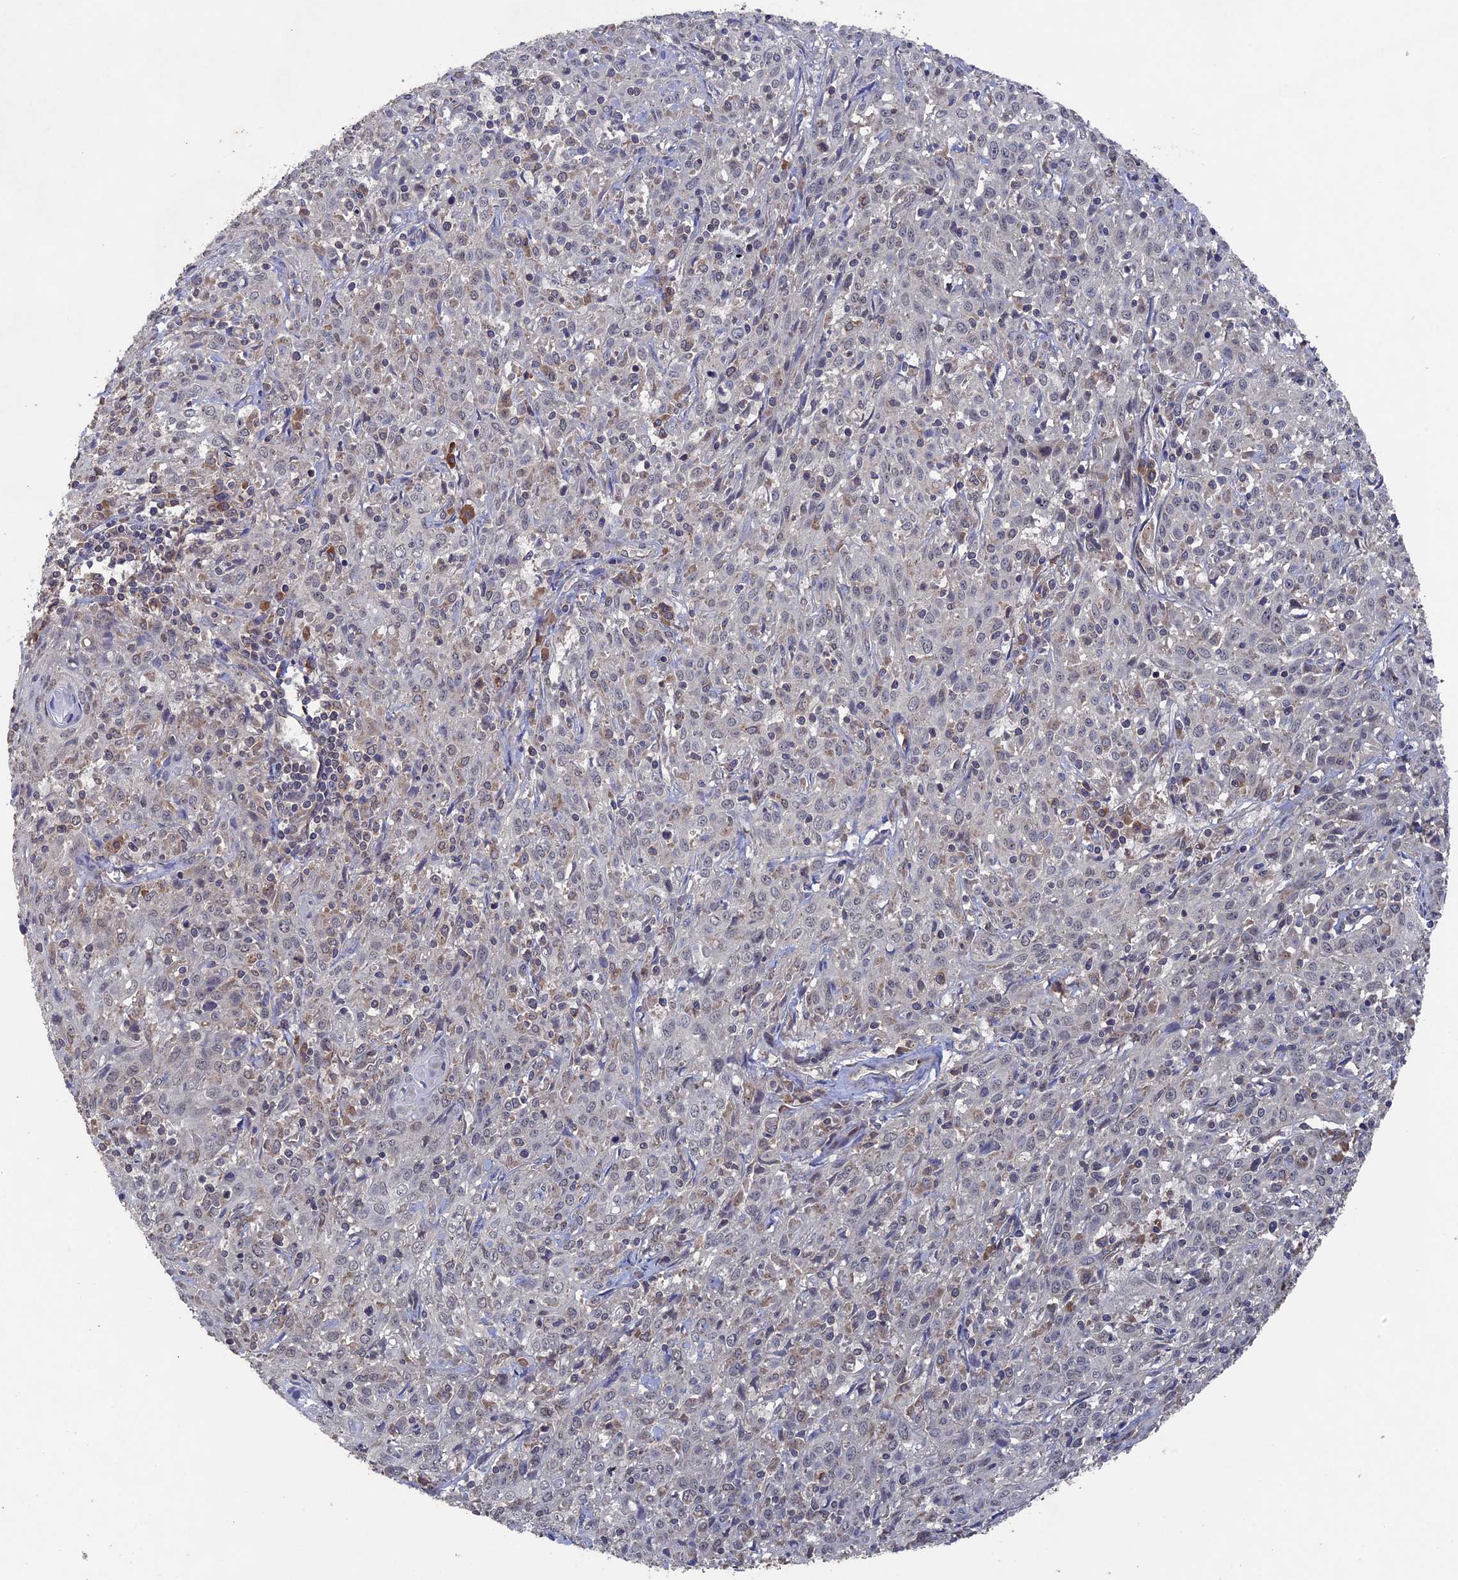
{"staining": {"intensity": "negative", "quantity": "none", "location": "none"}, "tissue": "cervical cancer", "cell_type": "Tumor cells", "image_type": "cancer", "snomed": [{"axis": "morphology", "description": "Squamous cell carcinoma, NOS"}, {"axis": "topography", "description": "Cervix"}], "caption": "DAB immunohistochemical staining of human cervical squamous cell carcinoma displays no significant positivity in tumor cells.", "gene": "RAB15", "patient": {"sex": "female", "age": 57}}